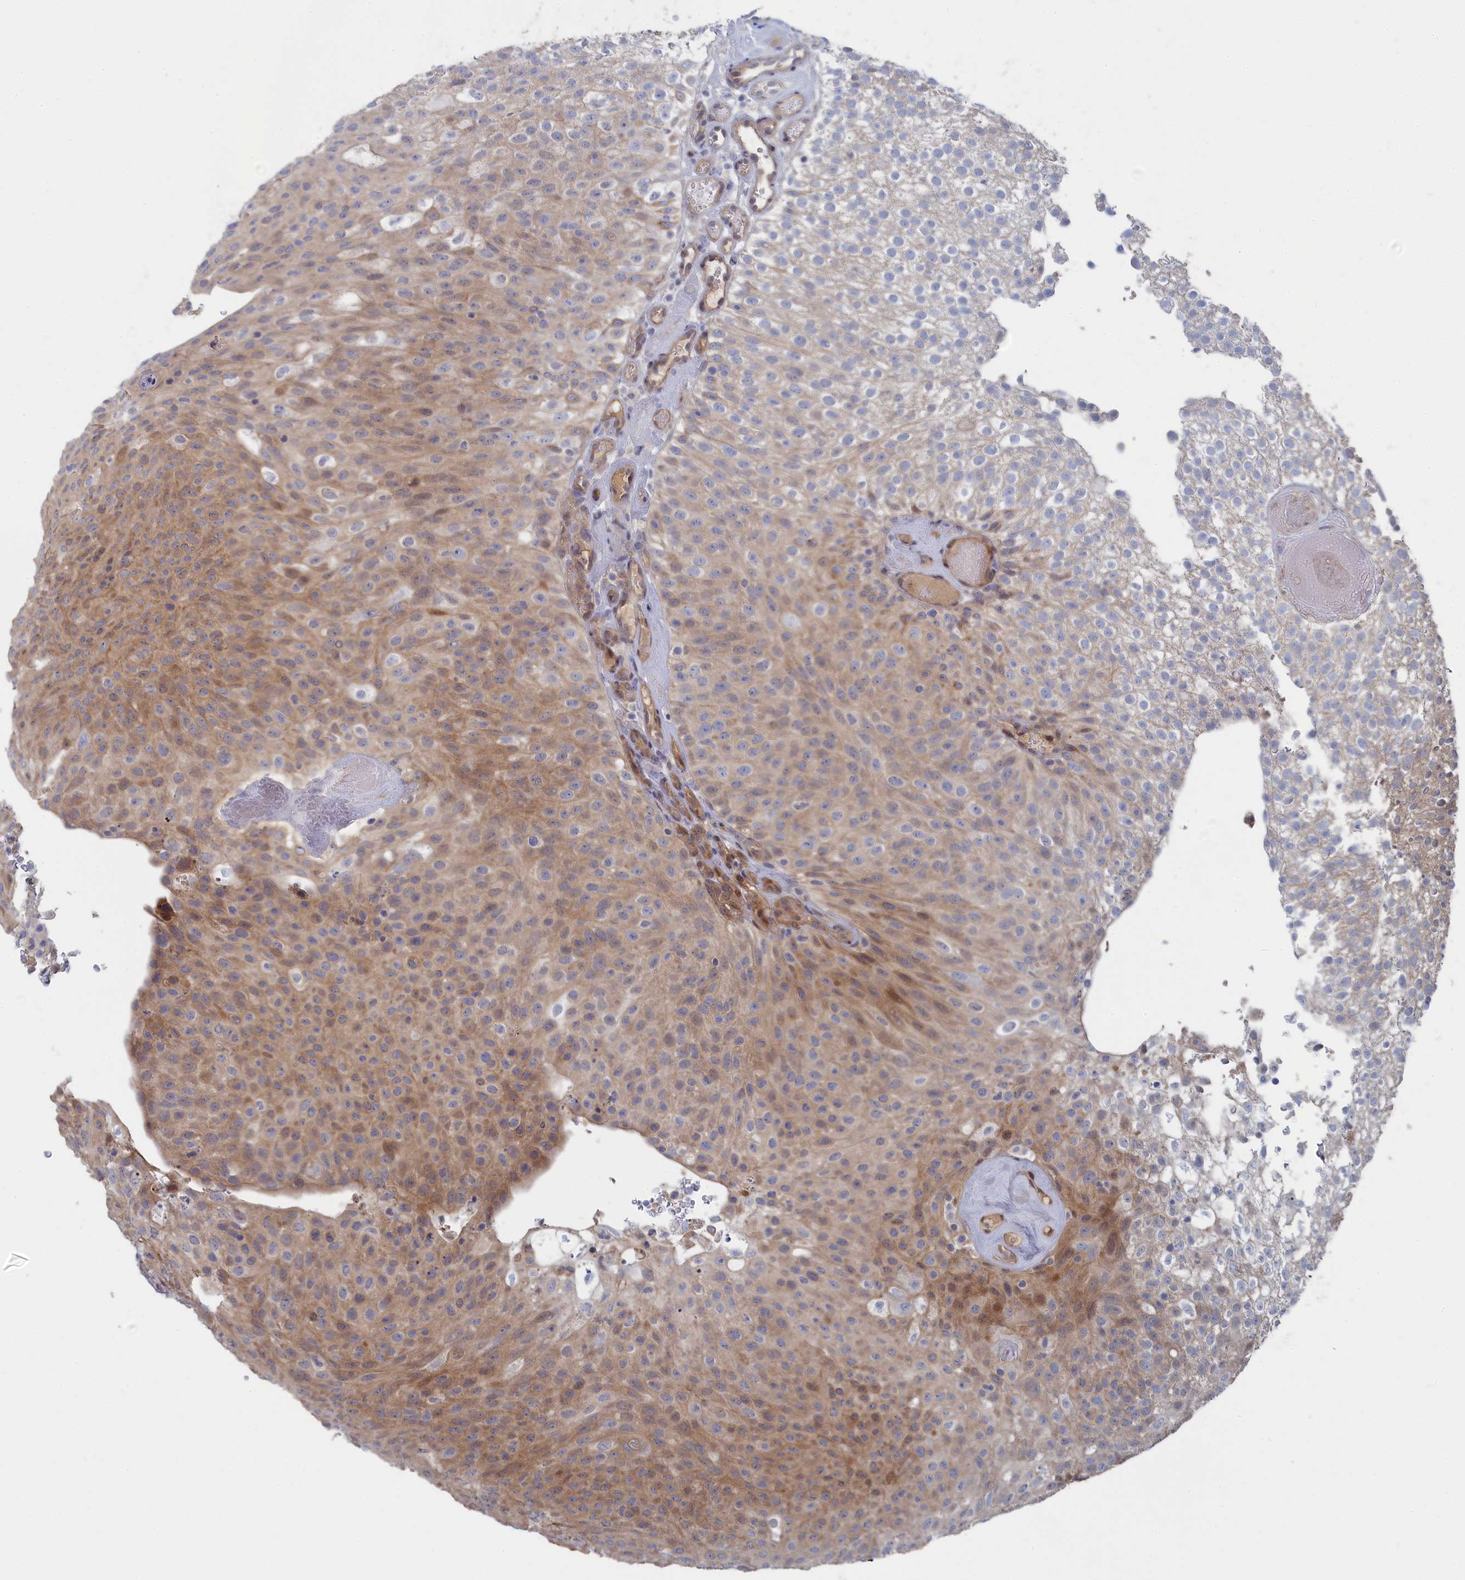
{"staining": {"intensity": "weak", "quantity": "25%-75%", "location": "cytoplasmic/membranous"}, "tissue": "urothelial cancer", "cell_type": "Tumor cells", "image_type": "cancer", "snomed": [{"axis": "morphology", "description": "Urothelial carcinoma, Low grade"}, {"axis": "topography", "description": "Urinary bladder"}], "caption": "Immunohistochemistry (IHC) histopathology image of neoplastic tissue: human urothelial cancer stained using immunohistochemistry (IHC) exhibits low levels of weak protein expression localized specifically in the cytoplasmic/membranous of tumor cells, appearing as a cytoplasmic/membranous brown color.", "gene": "IRGQ", "patient": {"sex": "male", "age": 78}}